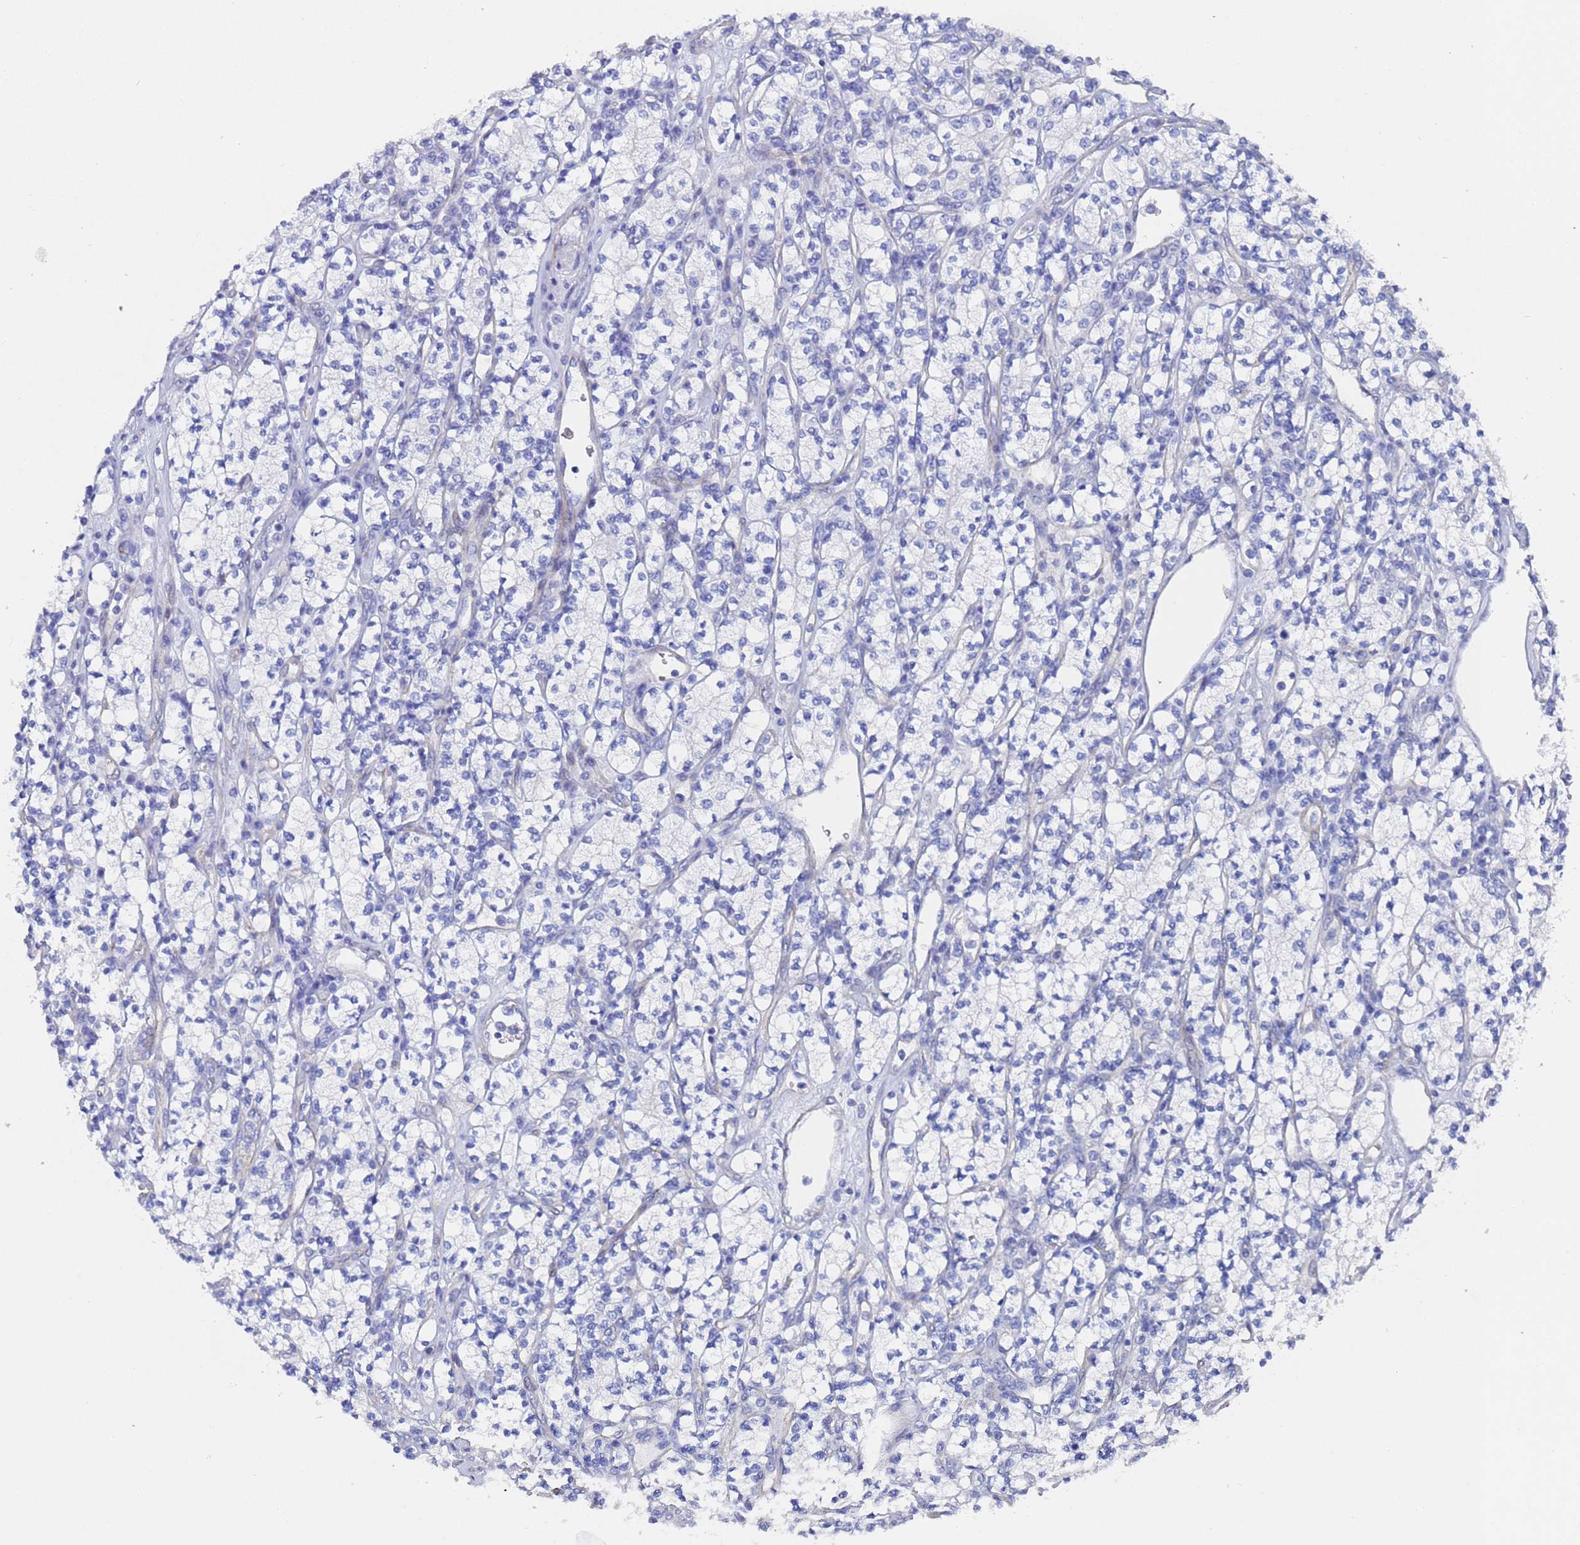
{"staining": {"intensity": "negative", "quantity": "none", "location": "none"}, "tissue": "renal cancer", "cell_type": "Tumor cells", "image_type": "cancer", "snomed": [{"axis": "morphology", "description": "Adenocarcinoma, NOS"}, {"axis": "topography", "description": "Kidney"}], "caption": "High magnification brightfield microscopy of renal cancer stained with DAB (3,3'-diaminobenzidine) (brown) and counterstained with hematoxylin (blue): tumor cells show no significant staining.", "gene": "TUBB1", "patient": {"sex": "male", "age": 77}}